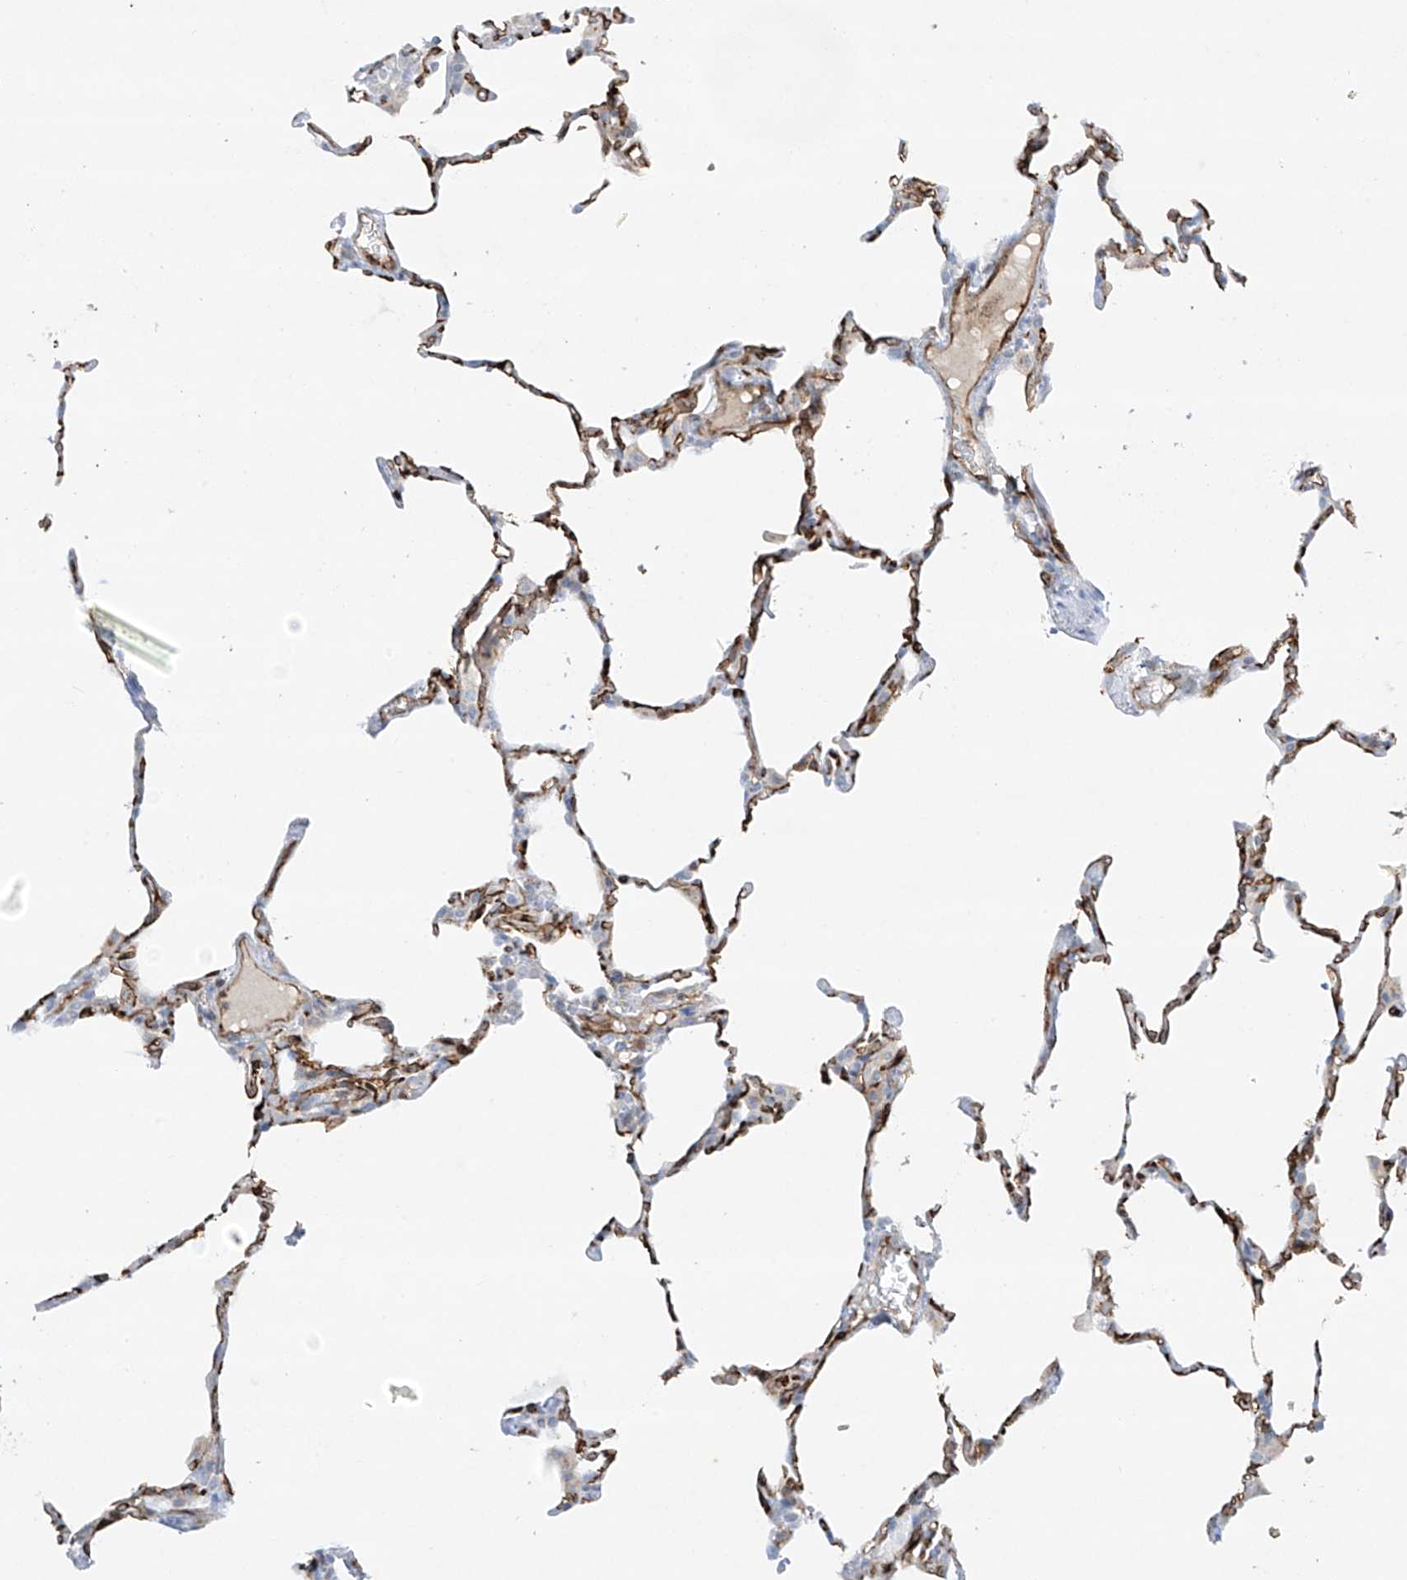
{"staining": {"intensity": "weak", "quantity": "25%-75%", "location": "cytoplasmic/membranous"}, "tissue": "lung", "cell_type": "Alveolar cells", "image_type": "normal", "snomed": [{"axis": "morphology", "description": "Normal tissue, NOS"}, {"axis": "topography", "description": "Lung"}], "caption": "Immunohistochemistry of unremarkable lung displays low levels of weak cytoplasmic/membranous positivity in about 25%-75% of alveolar cells.", "gene": "HLA", "patient": {"sex": "male", "age": 20}}